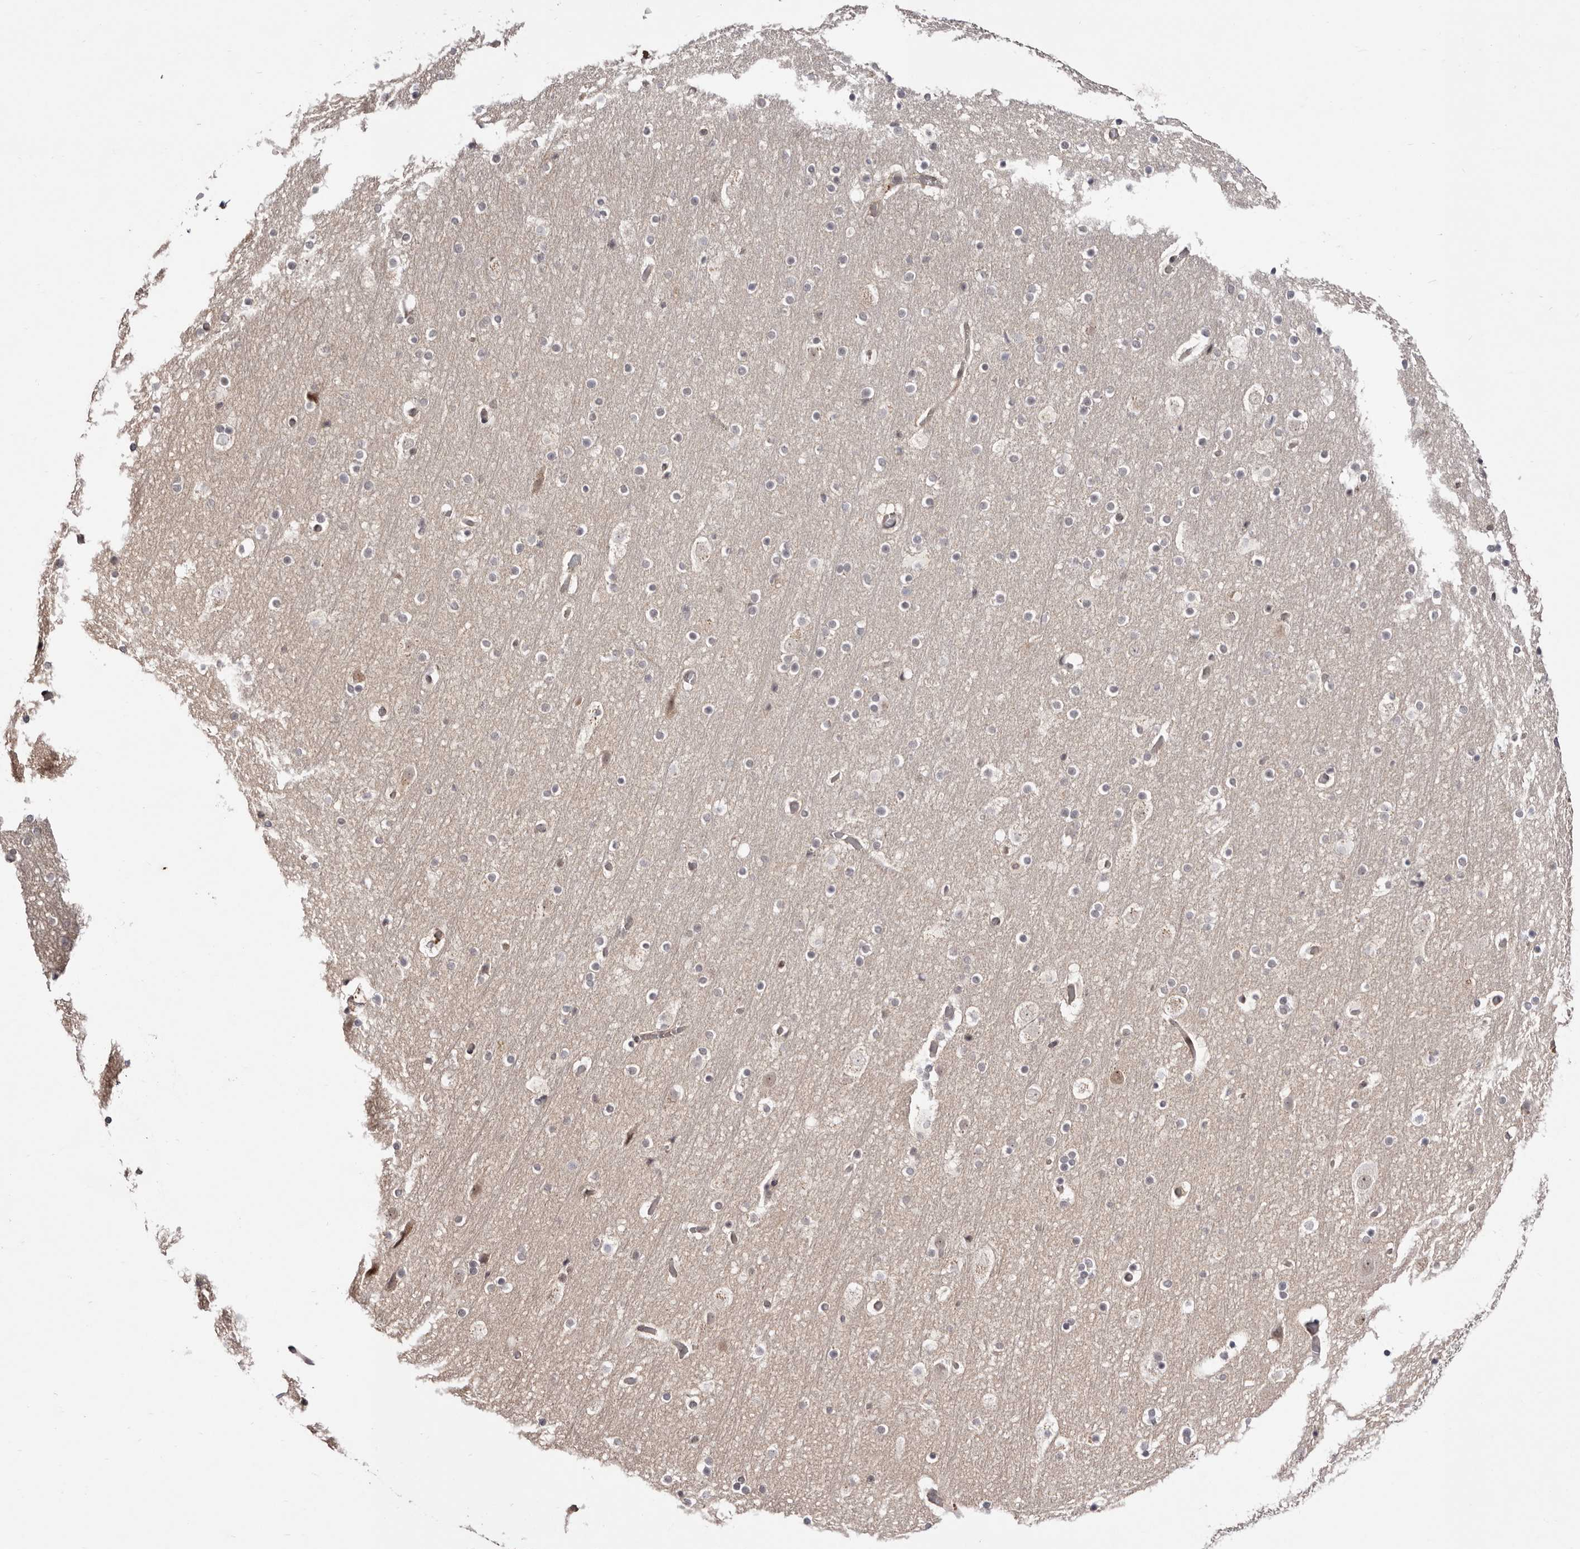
{"staining": {"intensity": "negative", "quantity": "none", "location": "none"}, "tissue": "cerebral cortex", "cell_type": "Endothelial cells", "image_type": "normal", "snomed": [{"axis": "morphology", "description": "Normal tissue, NOS"}, {"axis": "topography", "description": "Cerebral cortex"}], "caption": "IHC photomicrograph of normal cerebral cortex: human cerebral cortex stained with DAB demonstrates no significant protein staining in endothelial cells. (DAB immunohistochemistry (IHC) visualized using brightfield microscopy, high magnification).", "gene": "EGR3", "patient": {"sex": "male", "age": 57}}